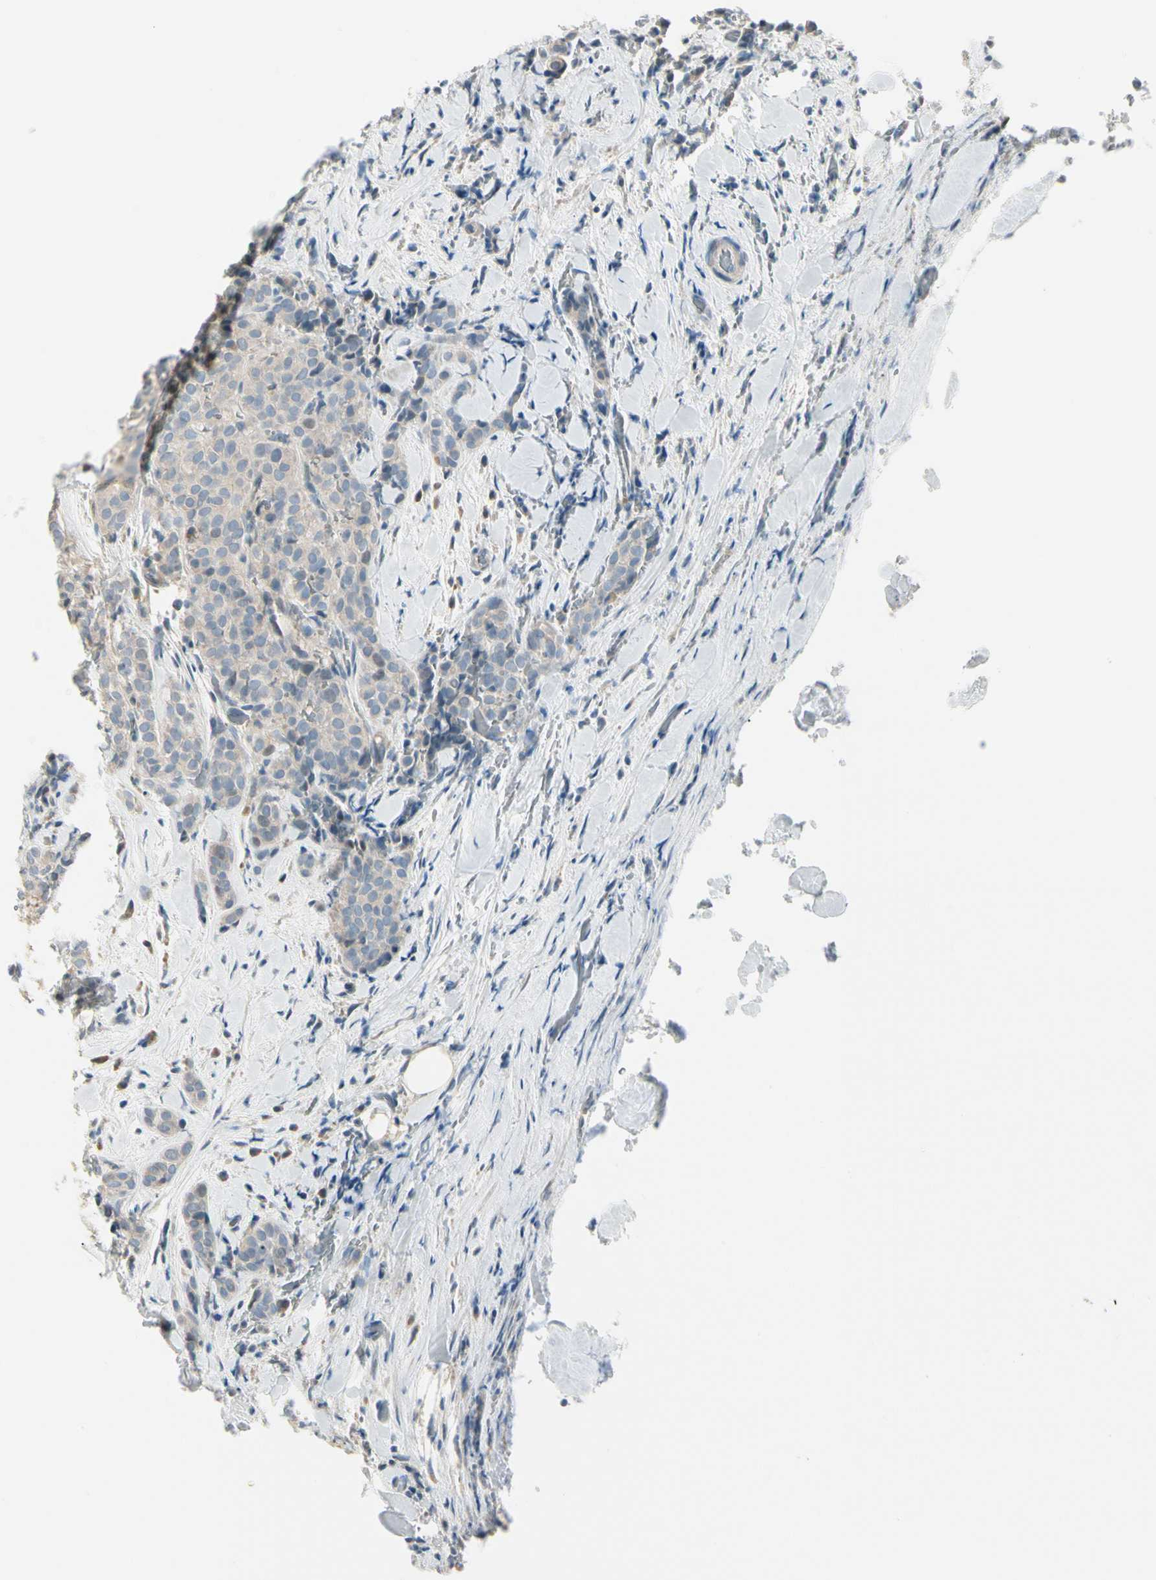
{"staining": {"intensity": "negative", "quantity": "none", "location": "none"}, "tissue": "thyroid cancer", "cell_type": "Tumor cells", "image_type": "cancer", "snomed": [{"axis": "morphology", "description": "Normal tissue, NOS"}, {"axis": "morphology", "description": "Papillary adenocarcinoma, NOS"}, {"axis": "topography", "description": "Thyroid gland"}], "caption": "DAB (3,3'-diaminobenzidine) immunohistochemical staining of papillary adenocarcinoma (thyroid) shows no significant positivity in tumor cells.", "gene": "CYP2E1", "patient": {"sex": "female", "age": 30}}